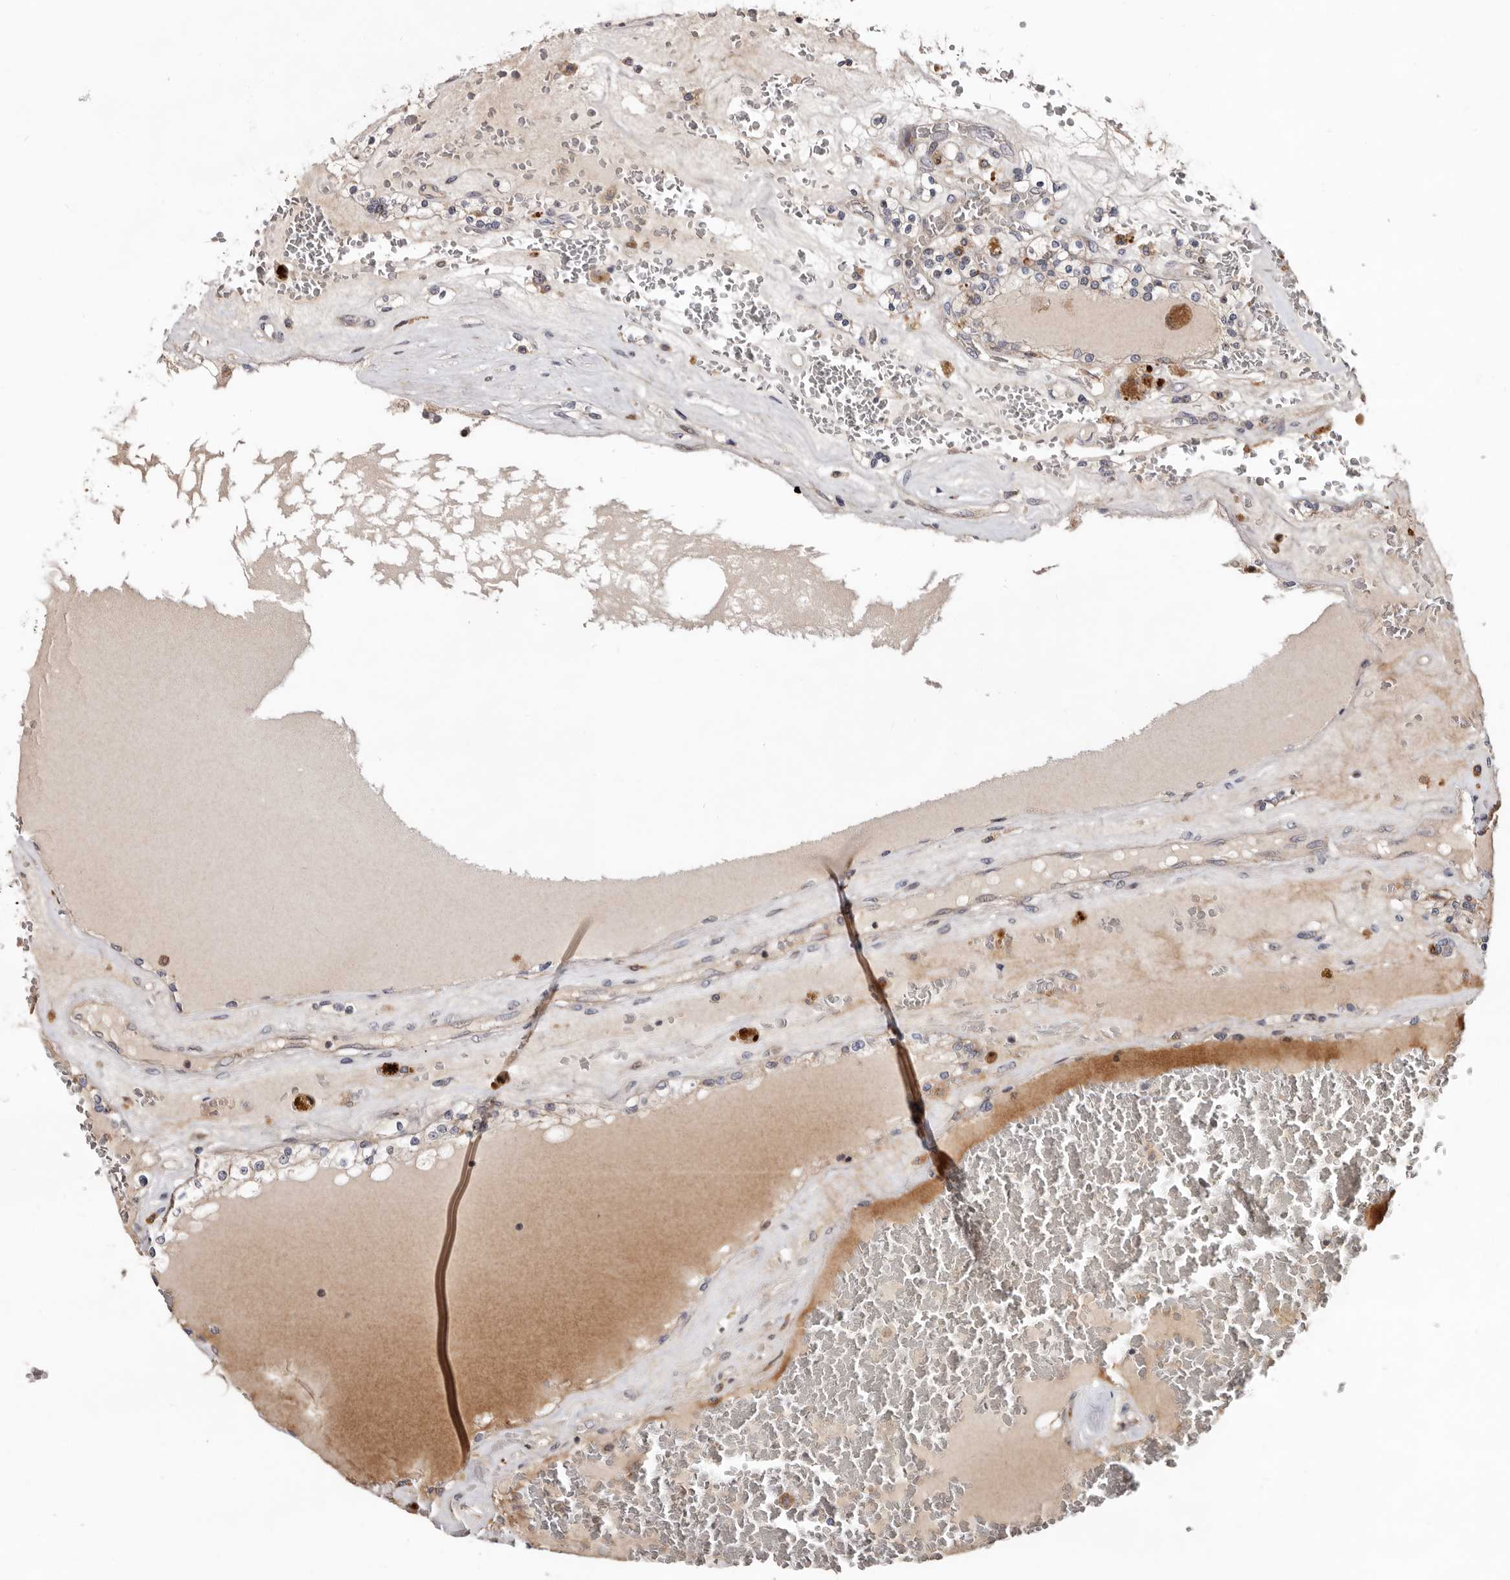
{"staining": {"intensity": "moderate", "quantity": "<25%", "location": "cytoplasmic/membranous"}, "tissue": "renal cancer", "cell_type": "Tumor cells", "image_type": "cancer", "snomed": [{"axis": "morphology", "description": "Adenocarcinoma, NOS"}, {"axis": "topography", "description": "Kidney"}], "caption": "Moderate cytoplasmic/membranous protein expression is seen in about <25% of tumor cells in renal adenocarcinoma.", "gene": "WEE2", "patient": {"sex": "female", "age": 56}}